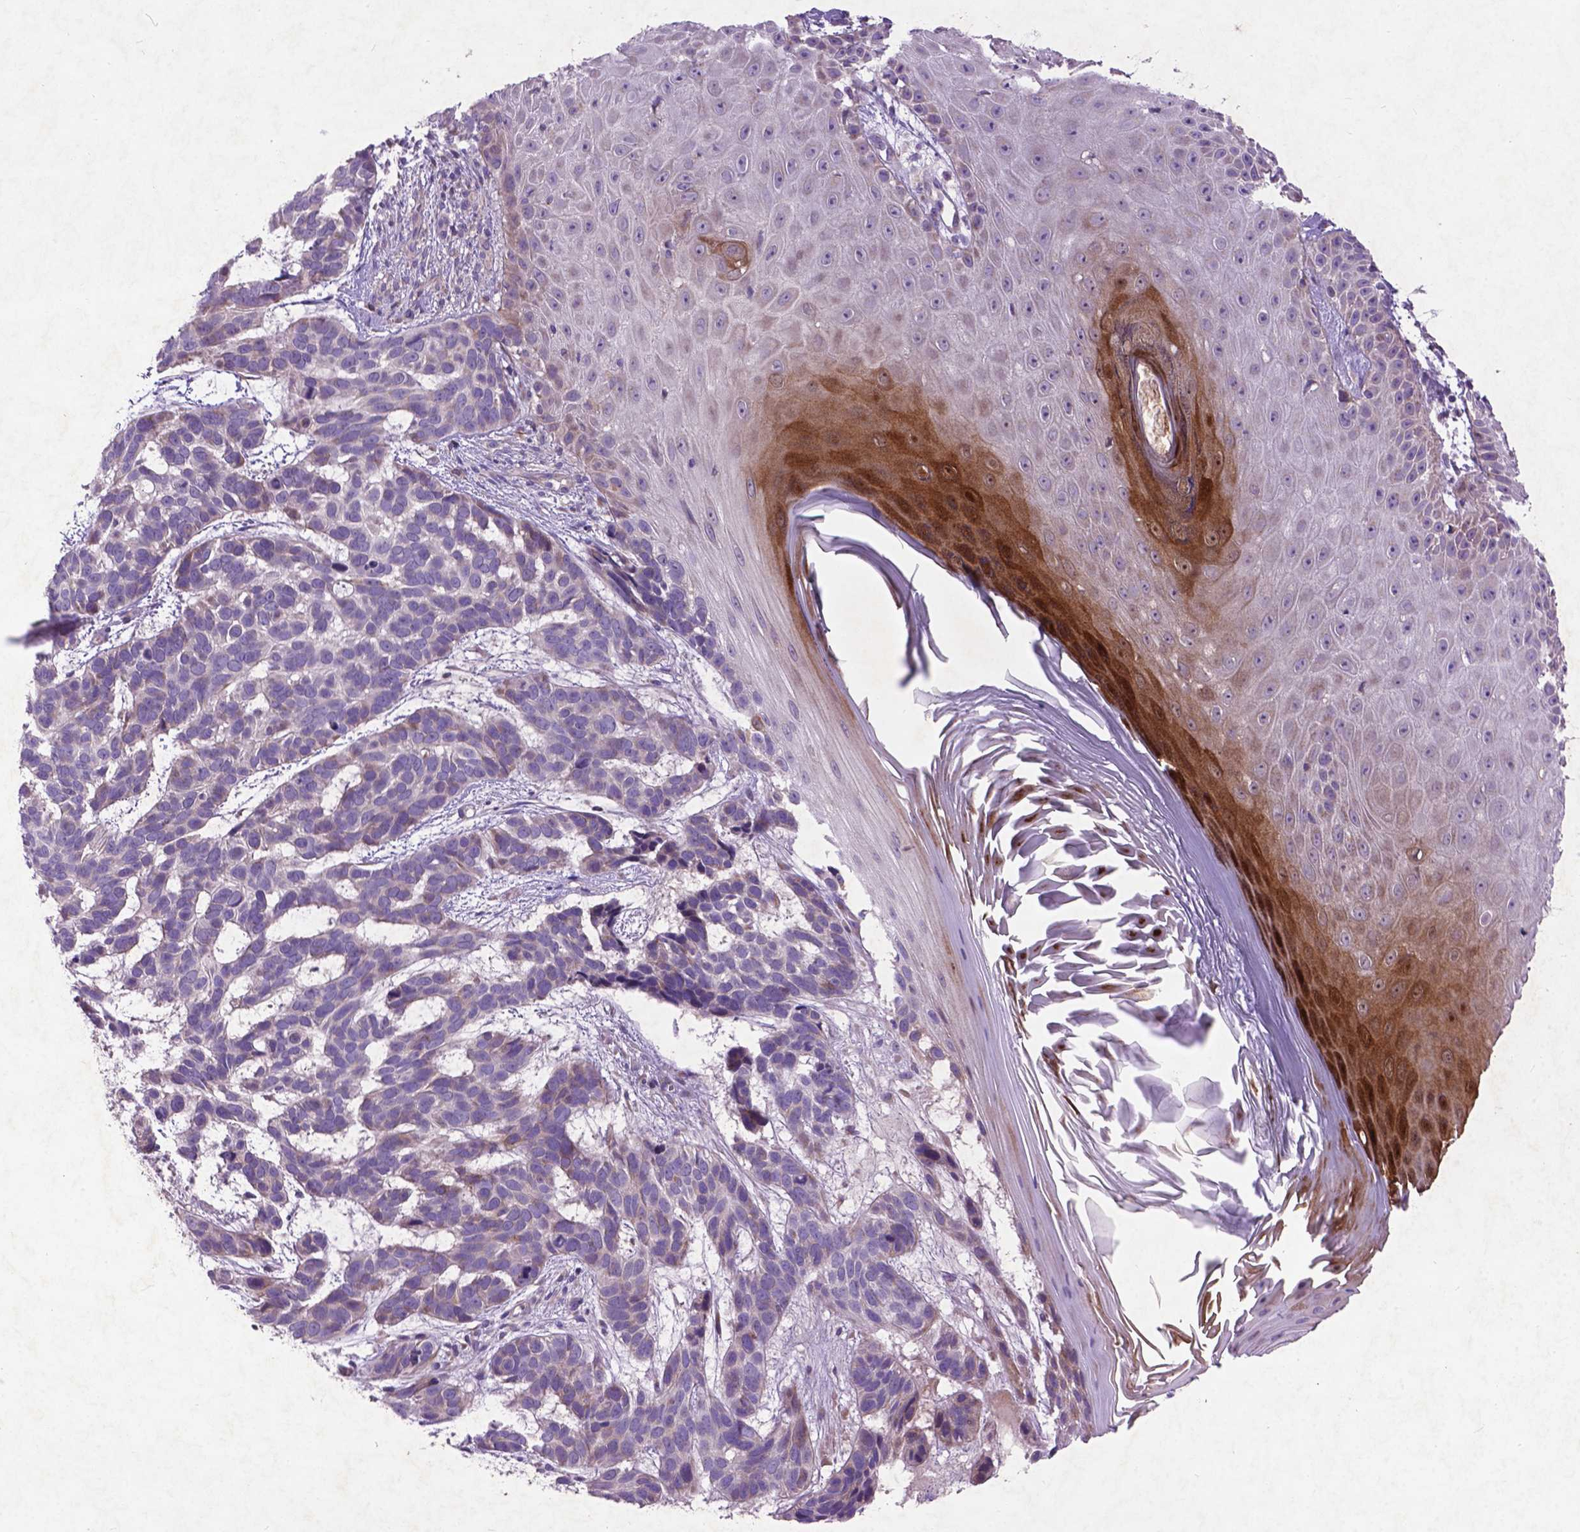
{"staining": {"intensity": "negative", "quantity": "none", "location": "none"}, "tissue": "skin cancer", "cell_type": "Tumor cells", "image_type": "cancer", "snomed": [{"axis": "morphology", "description": "Basal cell carcinoma"}, {"axis": "topography", "description": "Skin"}], "caption": "An IHC histopathology image of skin cancer (basal cell carcinoma) is shown. There is no staining in tumor cells of skin cancer (basal cell carcinoma). (Brightfield microscopy of DAB immunohistochemistry at high magnification).", "gene": "ATG4D", "patient": {"sex": "male", "age": 78}}